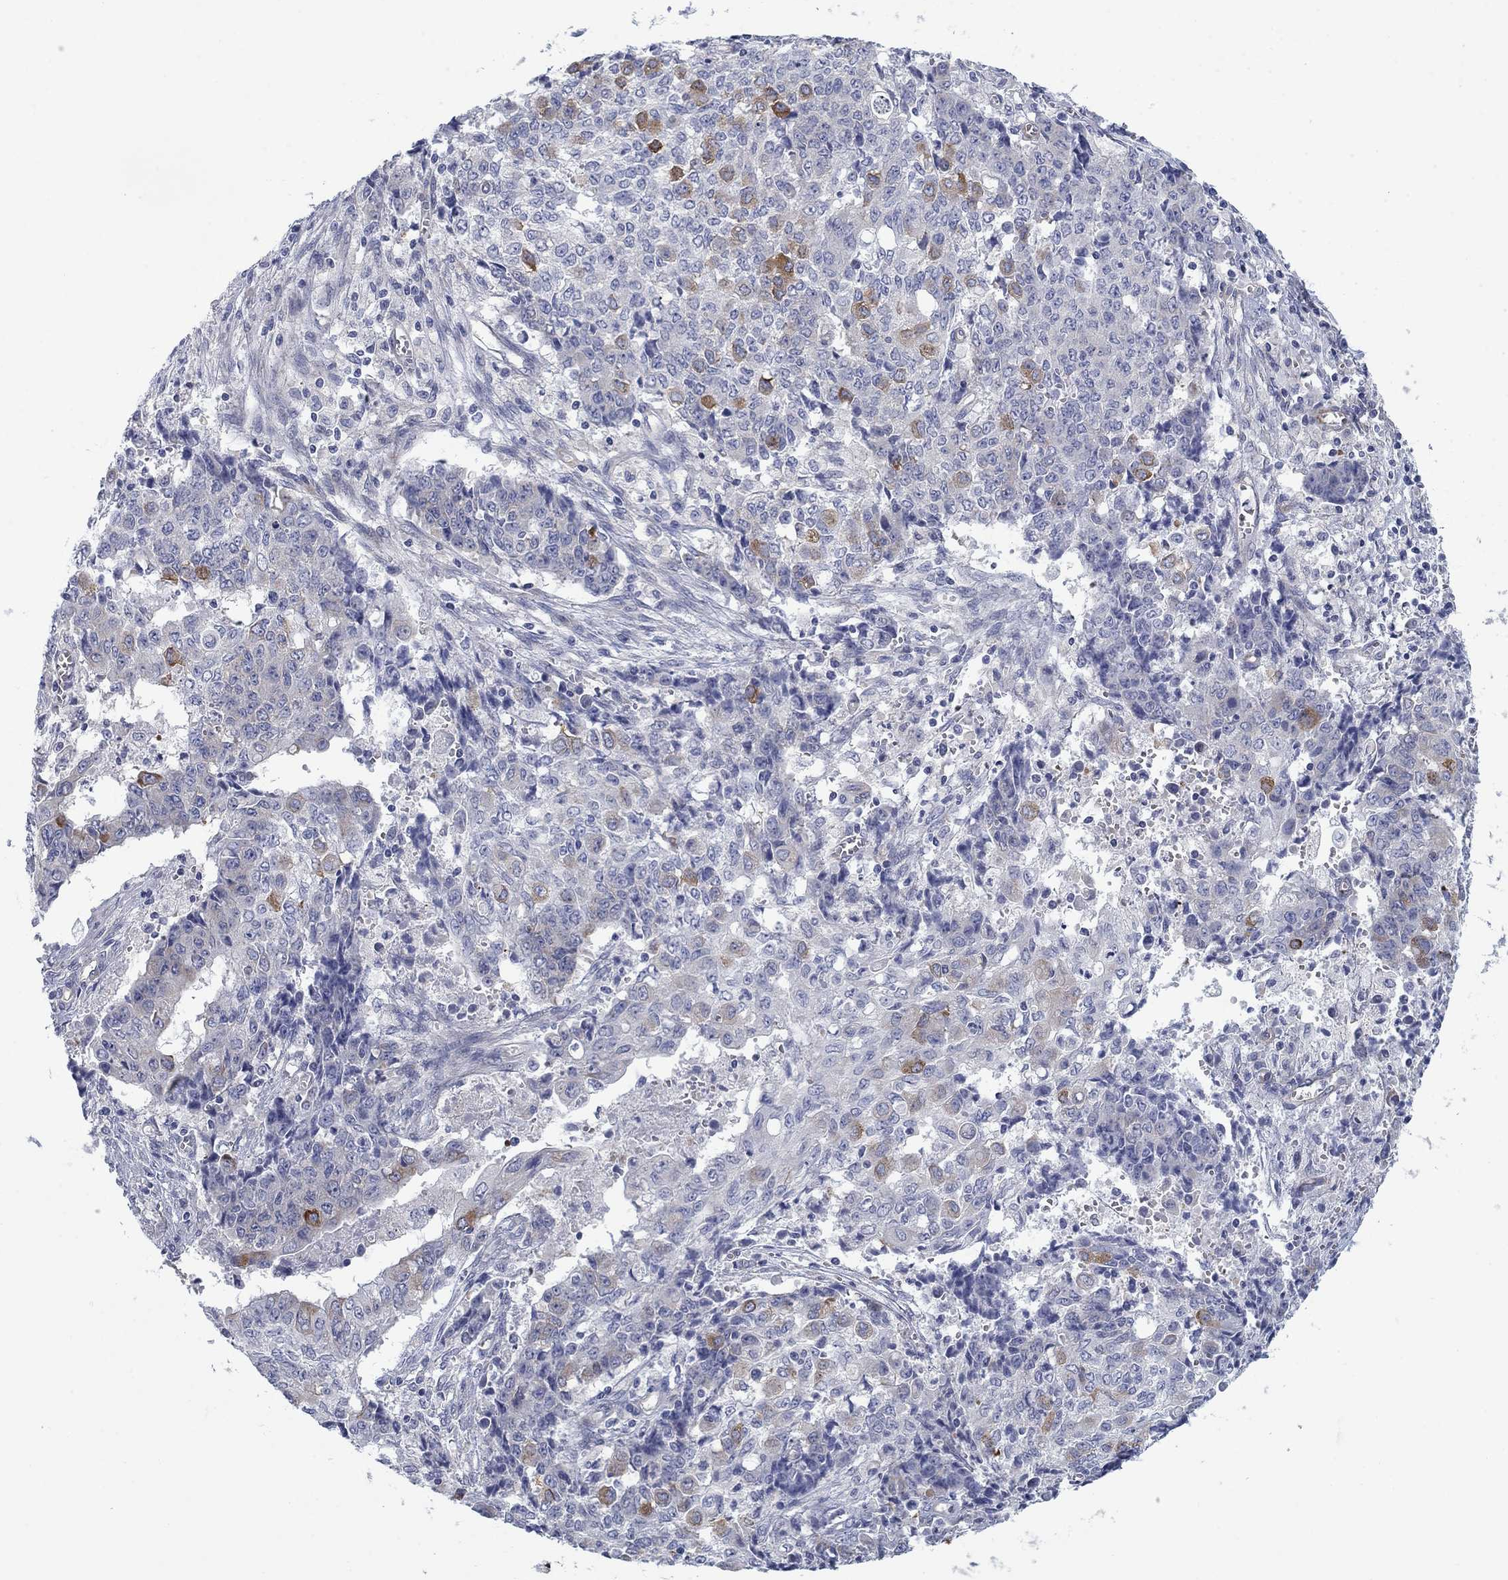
{"staining": {"intensity": "strong", "quantity": "<25%", "location": "cytoplasmic/membranous"}, "tissue": "ovarian cancer", "cell_type": "Tumor cells", "image_type": "cancer", "snomed": [{"axis": "morphology", "description": "Carcinoma, endometroid"}, {"axis": "topography", "description": "Ovary"}], "caption": "Human endometroid carcinoma (ovarian) stained with a brown dye exhibits strong cytoplasmic/membranous positive staining in approximately <25% of tumor cells.", "gene": "FXR1", "patient": {"sex": "female", "age": 42}}